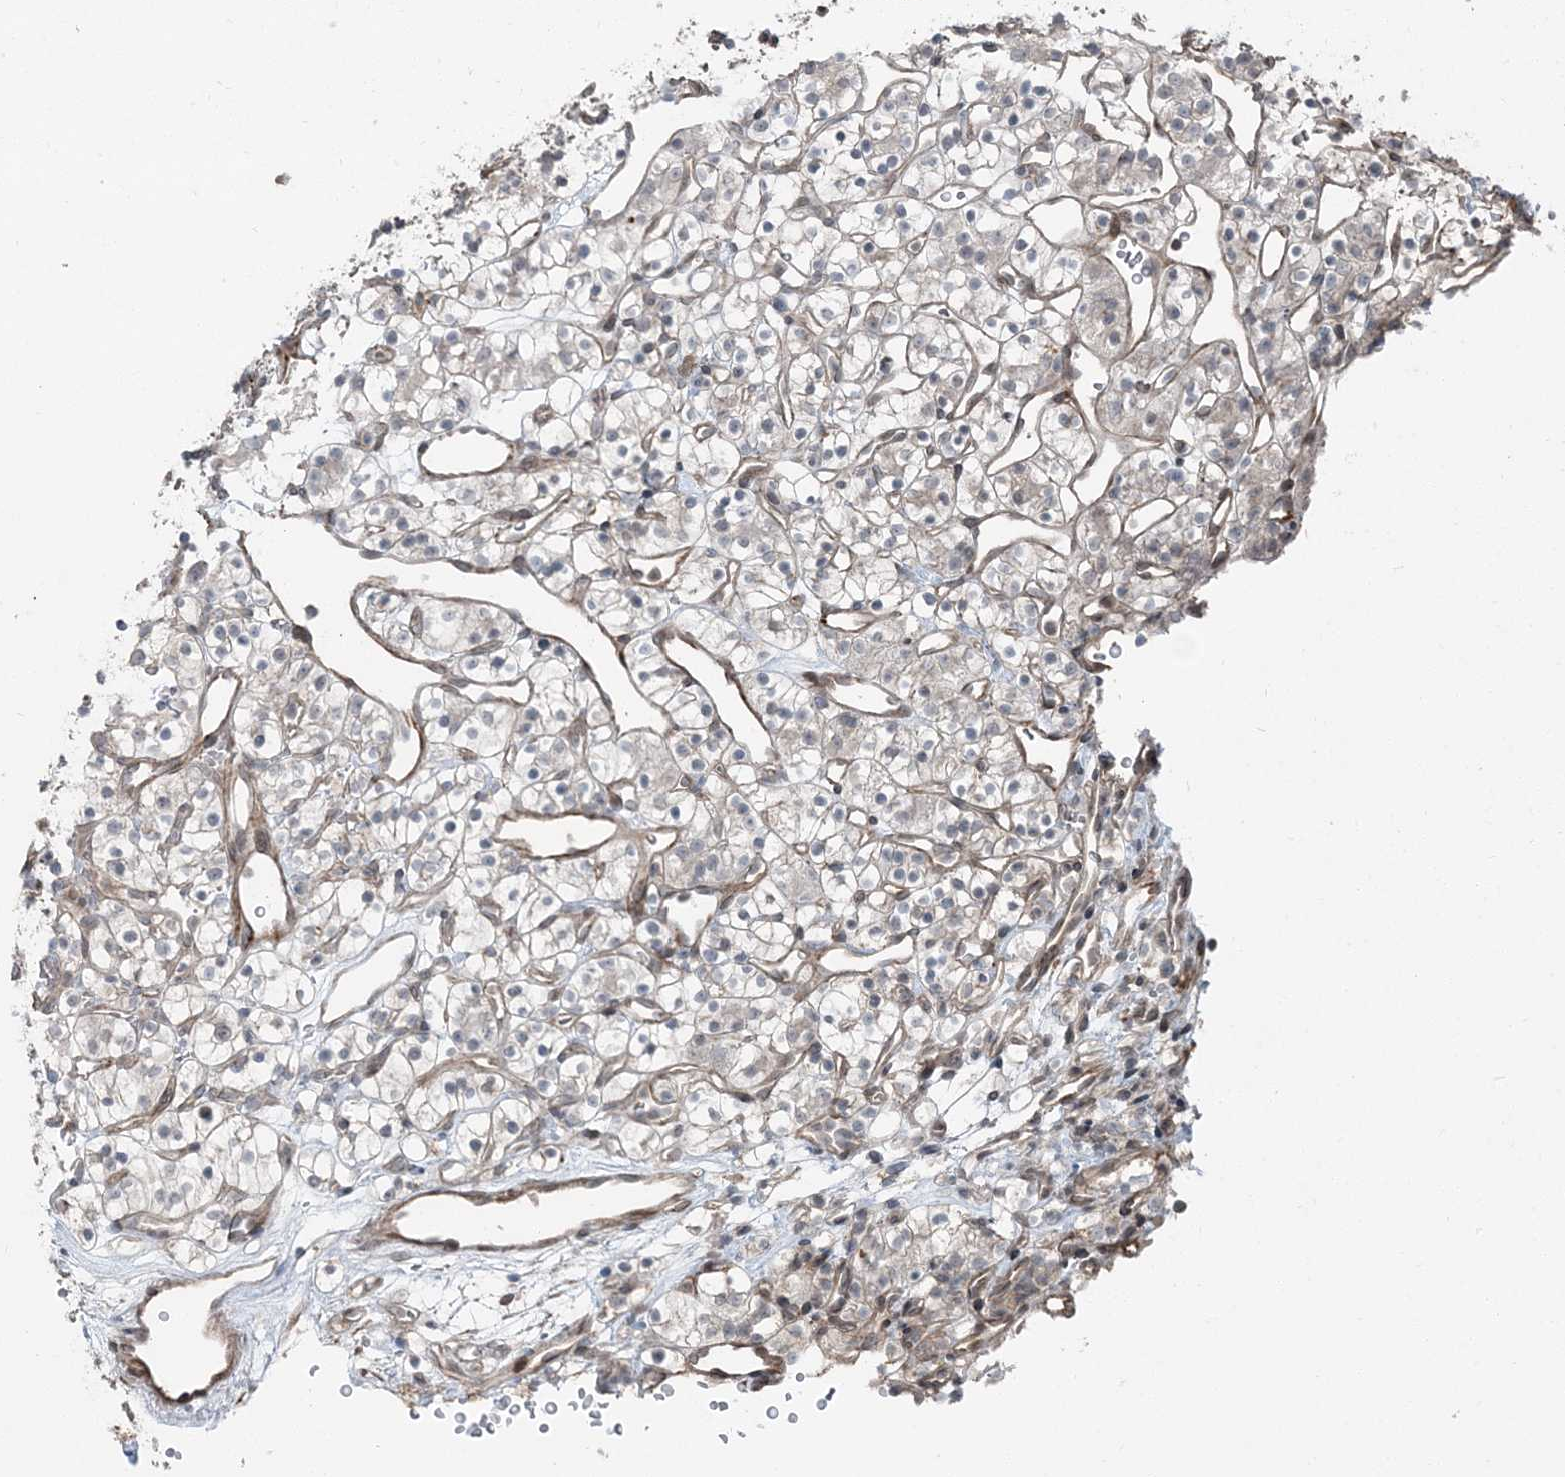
{"staining": {"intensity": "negative", "quantity": "none", "location": "none"}, "tissue": "renal cancer", "cell_type": "Tumor cells", "image_type": "cancer", "snomed": [{"axis": "morphology", "description": "Adenocarcinoma, NOS"}, {"axis": "topography", "description": "Kidney"}], "caption": "Protein analysis of renal cancer (adenocarcinoma) reveals no significant staining in tumor cells.", "gene": "FBXL17", "patient": {"sex": "female", "age": 57}}